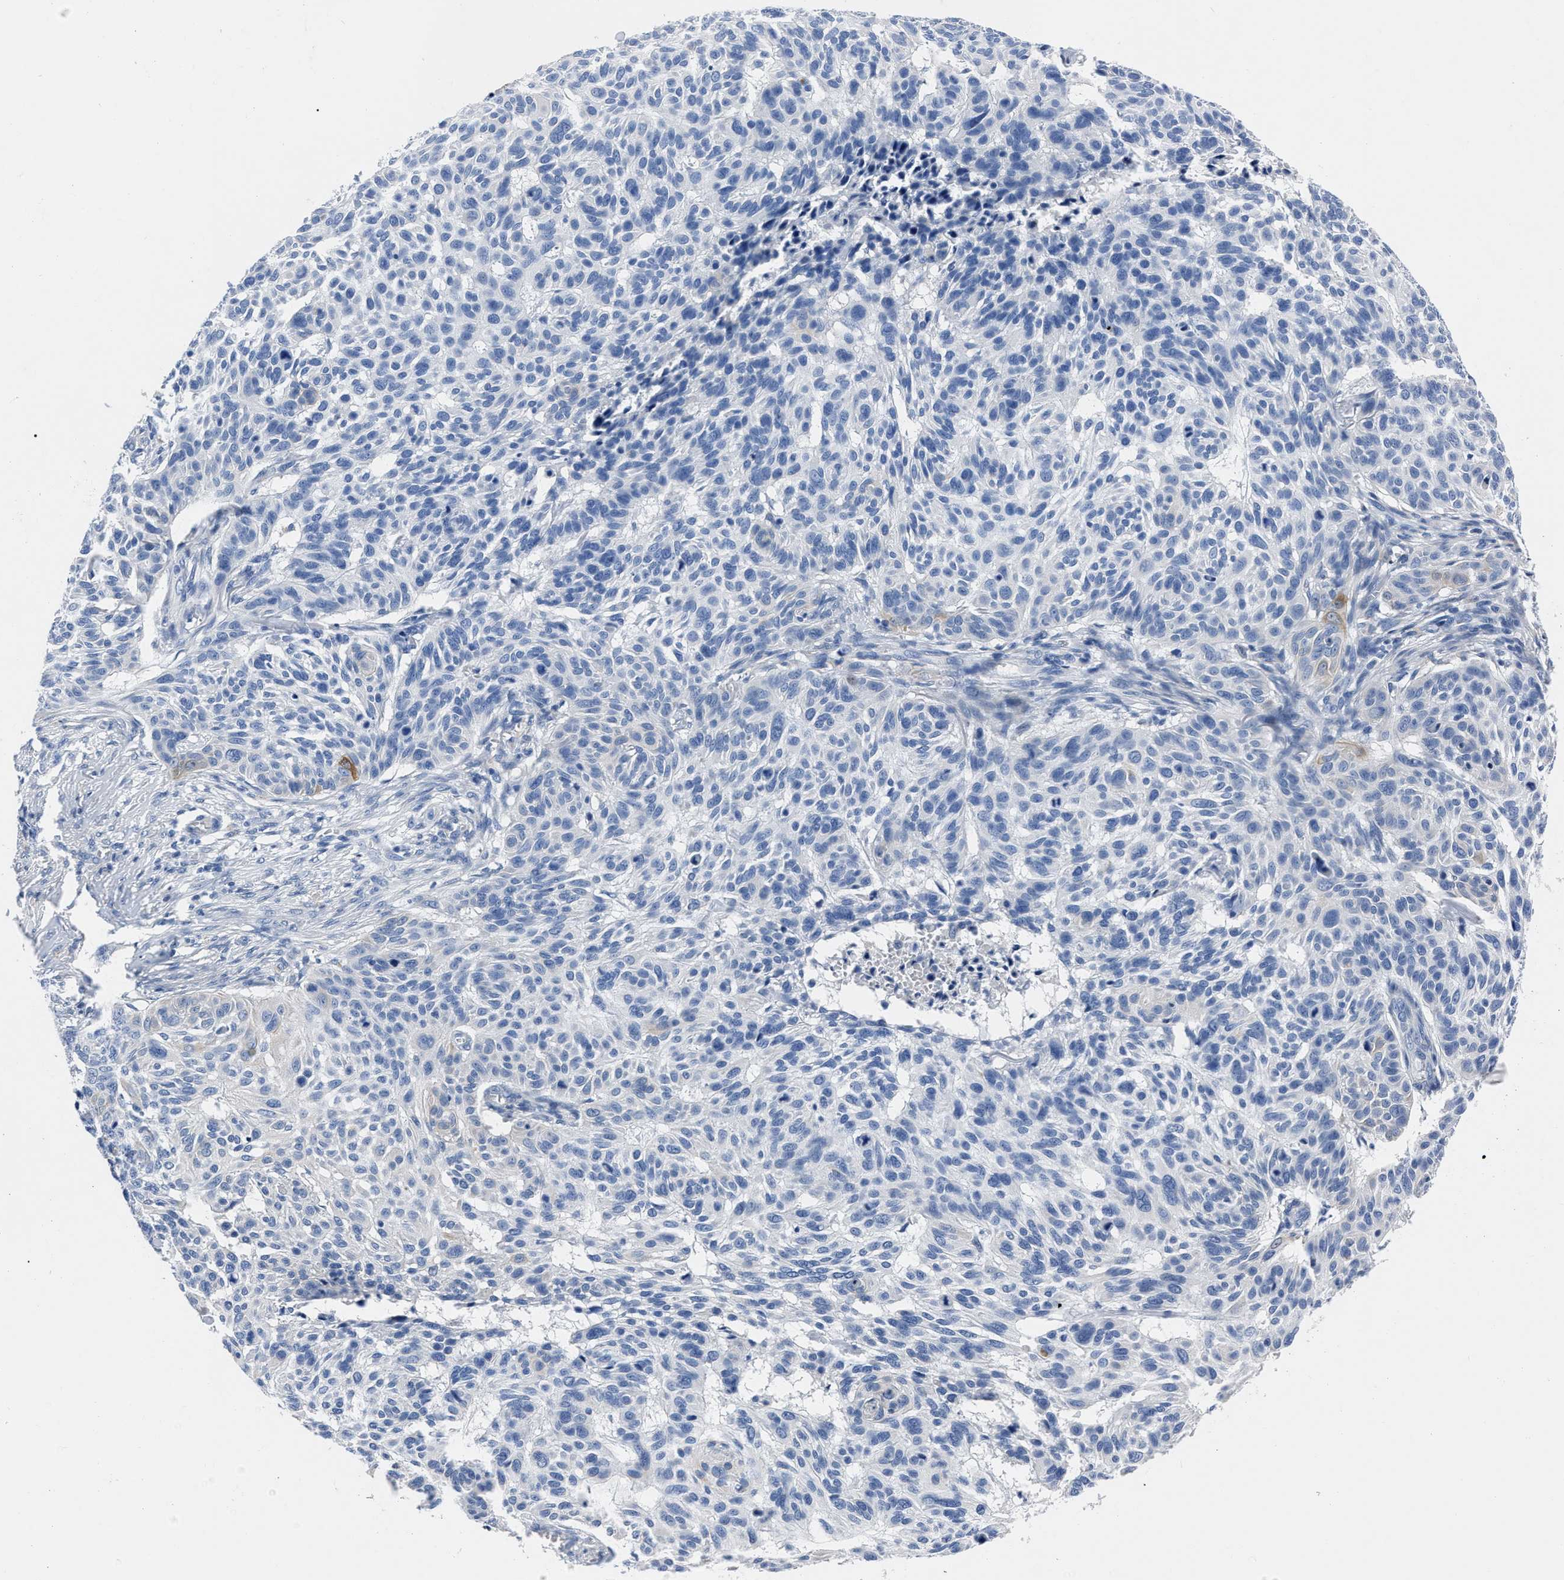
{"staining": {"intensity": "negative", "quantity": "none", "location": "none"}, "tissue": "skin cancer", "cell_type": "Tumor cells", "image_type": "cancer", "snomed": [{"axis": "morphology", "description": "Basal cell carcinoma"}, {"axis": "topography", "description": "Skin"}], "caption": "DAB immunohistochemical staining of basal cell carcinoma (skin) exhibits no significant staining in tumor cells.", "gene": "MOV10L1", "patient": {"sex": "male", "age": 85}}